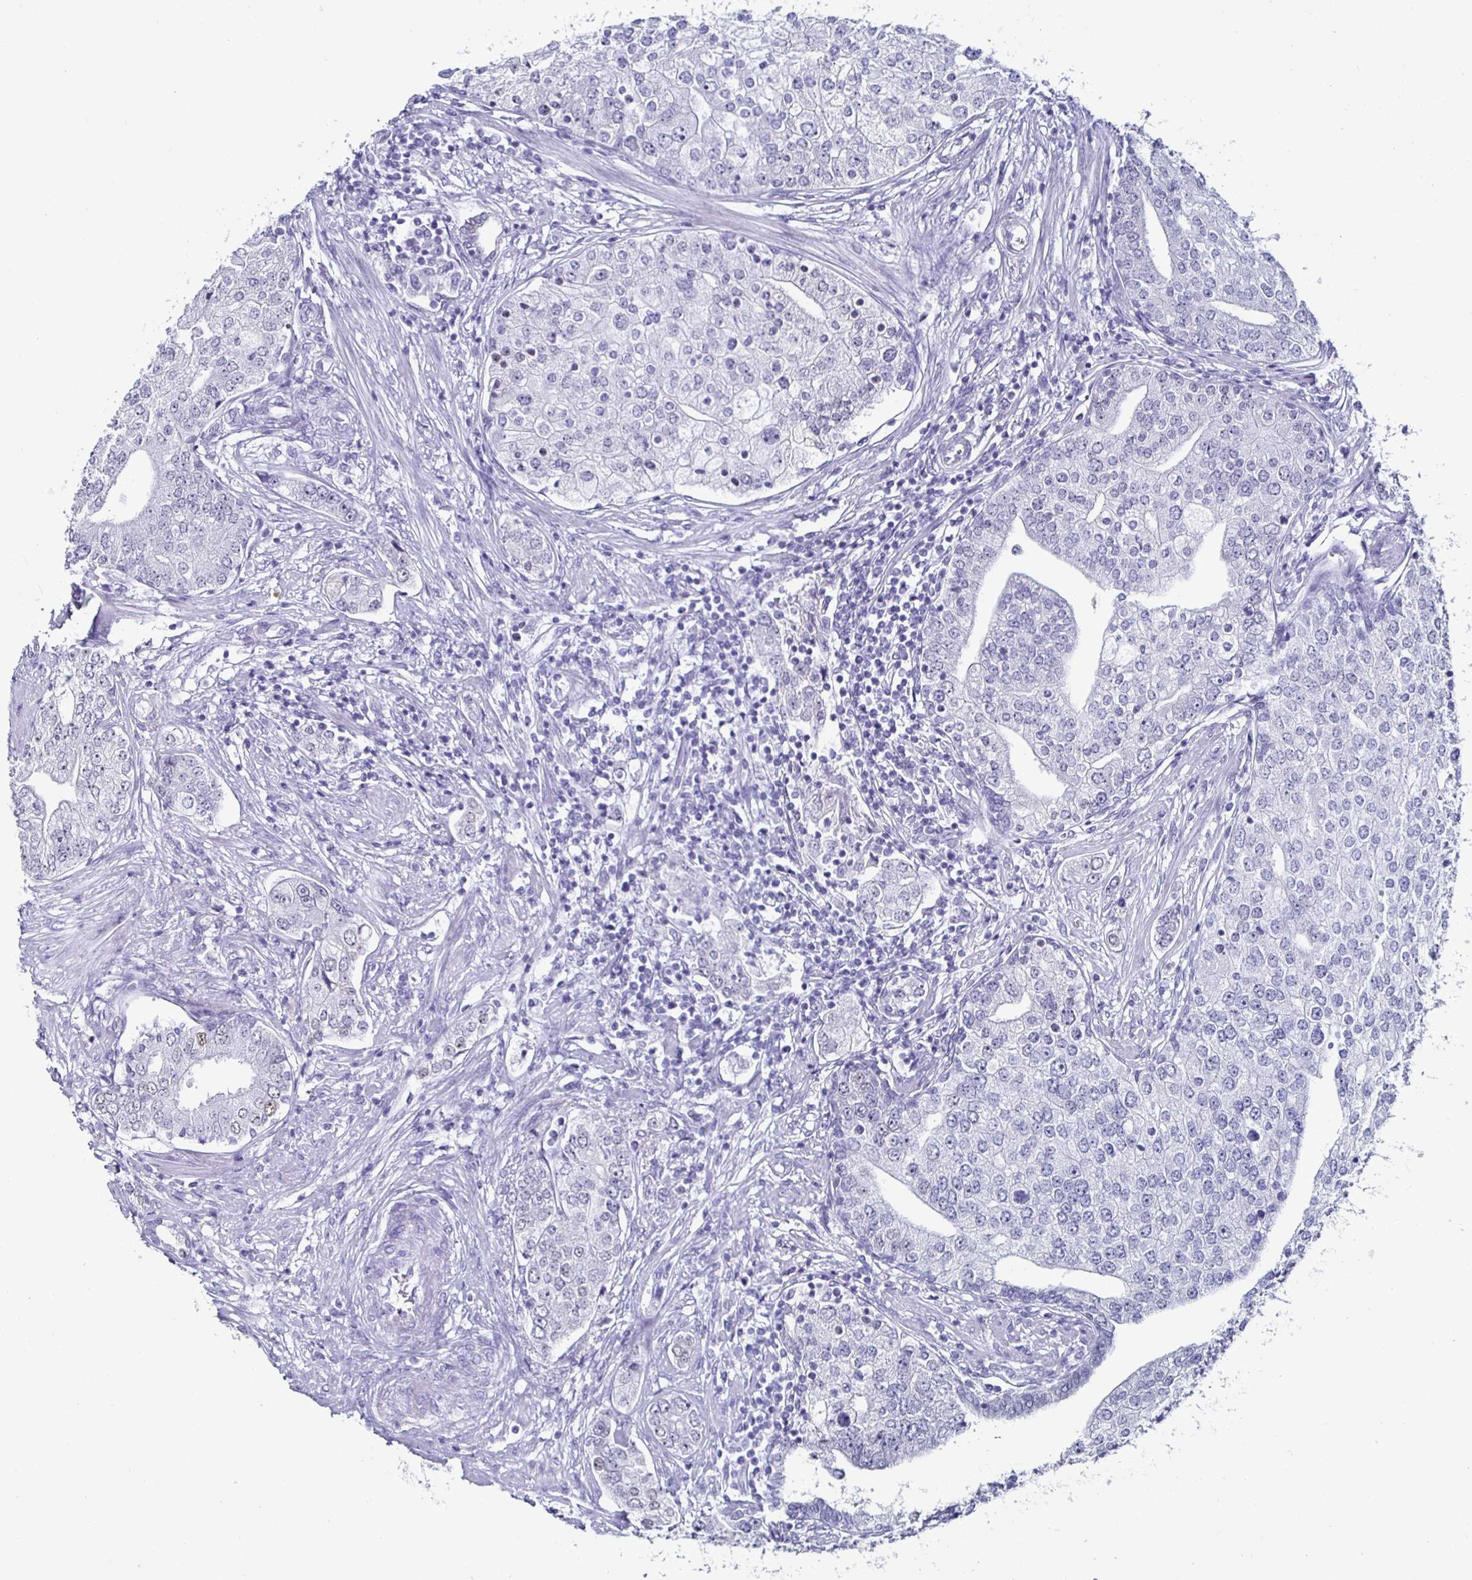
{"staining": {"intensity": "negative", "quantity": "none", "location": "none"}, "tissue": "prostate cancer", "cell_type": "Tumor cells", "image_type": "cancer", "snomed": [{"axis": "morphology", "description": "Adenocarcinoma, High grade"}, {"axis": "topography", "description": "Prostate"}], "caption": "High power microscopy image of an IHC histopathology image of prostate cancer (adenocarcinoma (high-grade)), revealing no significant positivity in tumor cells.", "gene": "DDX39B", "patient": {"sex": "male", "age": 60}}